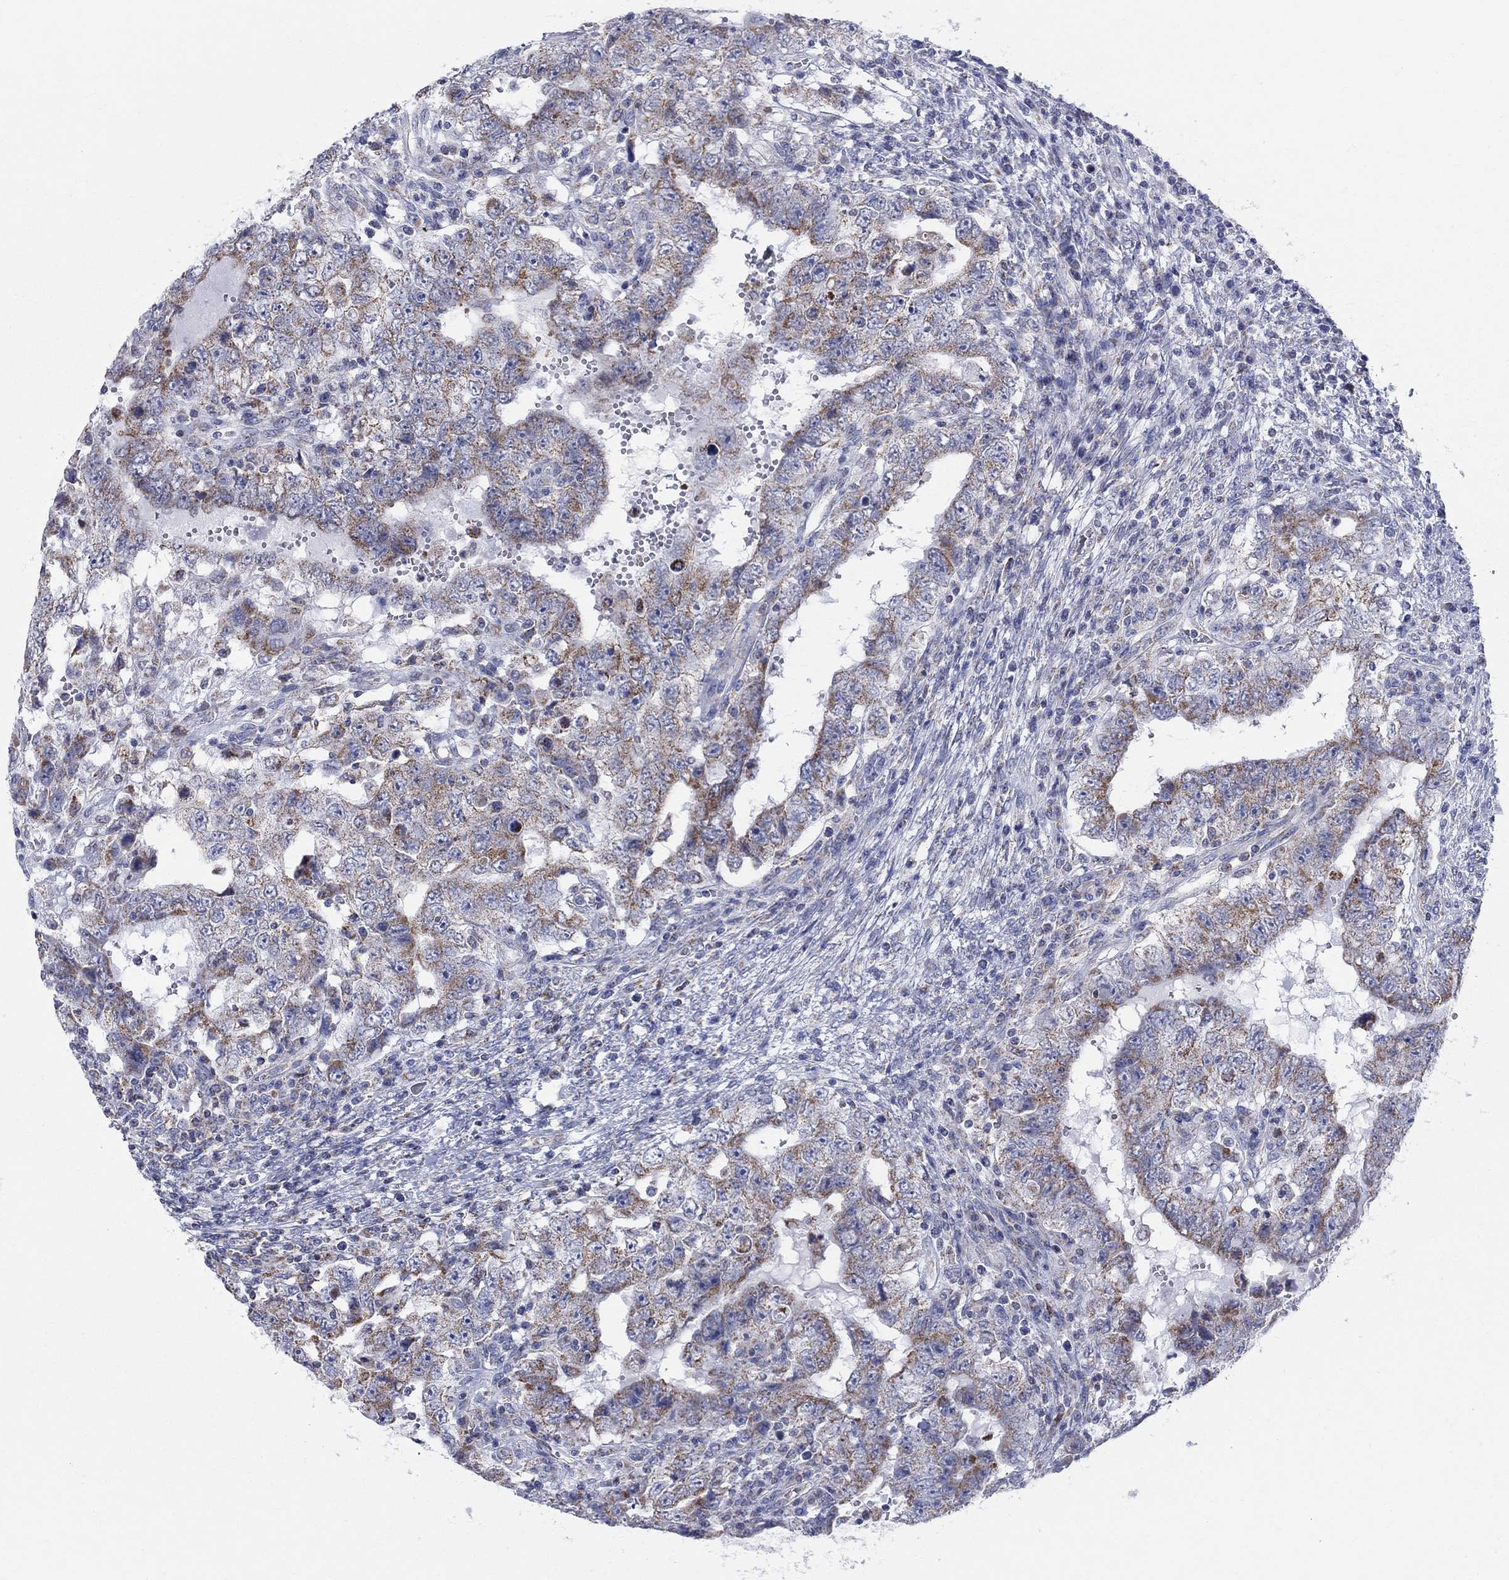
{"staining": {"intensity": "moderate", "quantity": "25%-75%", "location": "cytoplasmic/membranous"}, "tissue": "testis cancer", "cell_type": "Tumor cells", "image_type": "cancer", "snomed": [{"axis": "morphology", "description": "Carcinoma, Embryonal, NOS"}, {"axis": "topography", "description": "Testis"}], "caption": "Tumor cells exhibit medium levels of moderate cytoplasmic/membranous expression in approximately 25%-75% of cells in testis cancer (embryonal carcinoma).", "gene": "KISS1R", "patient": {"sex": "male", "age": 26}}